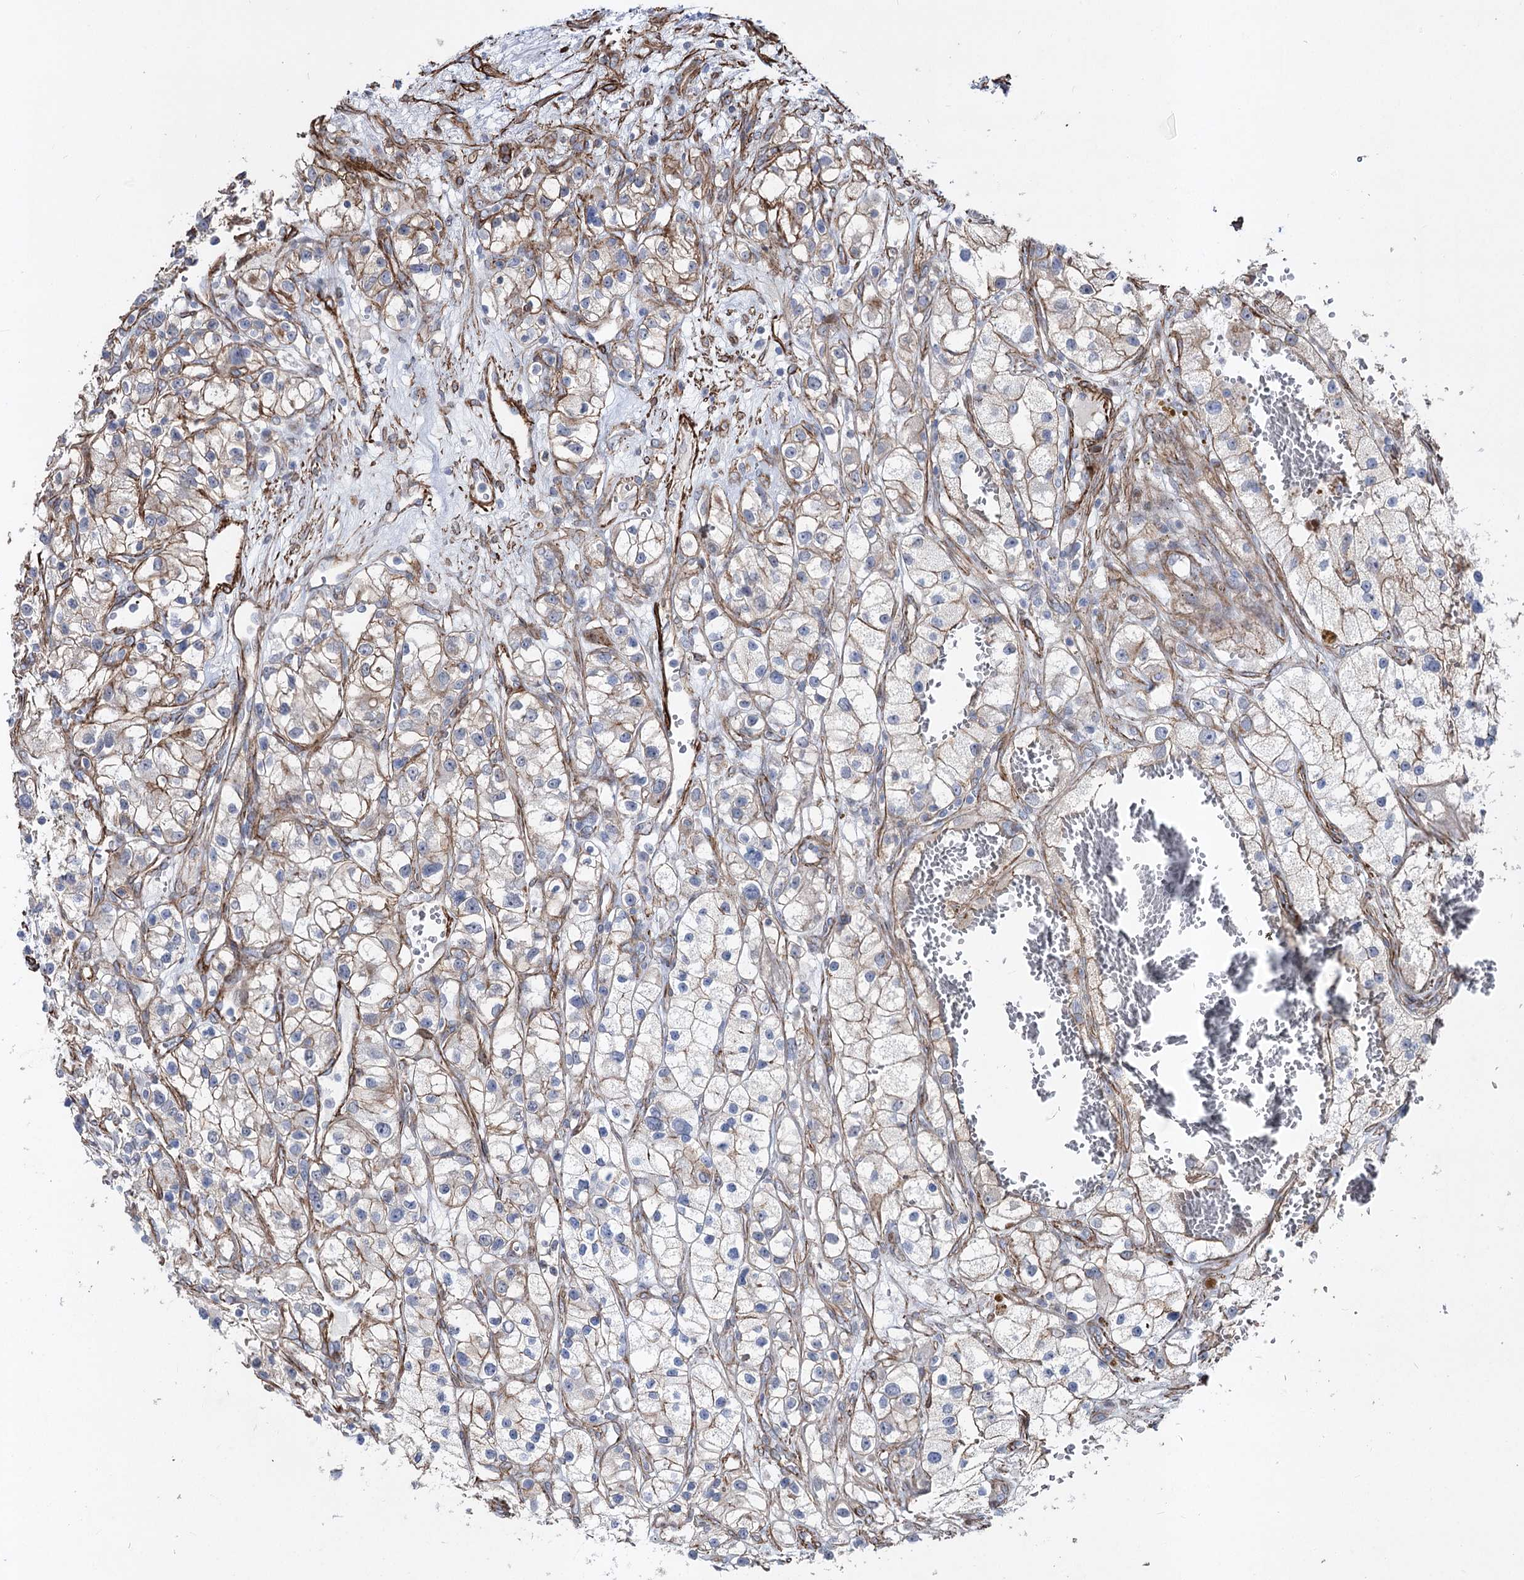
{"staining": {"intensity": "weak", "quantity": "25%-75%", "location": "cytoplasmic/membranous"}, "tissue": "renal cancer", "cell_type": "Tumor cells", "image_type": "cancer", "snomed": [{"axis": "morphology", "description": "Adenocarcinoma, NOS"}, {"axis": "topography", "description": "Kidney"}], "caption": "This image demonstrates immunohistochemistry staining of renal cancer (adenocarcinoma), with low weak cytoplasmic/membranous staining in about 25%-75% of tumor cells.", "gene": "ARHGAP20", "patient": {"sex": "female", "age": 57}}